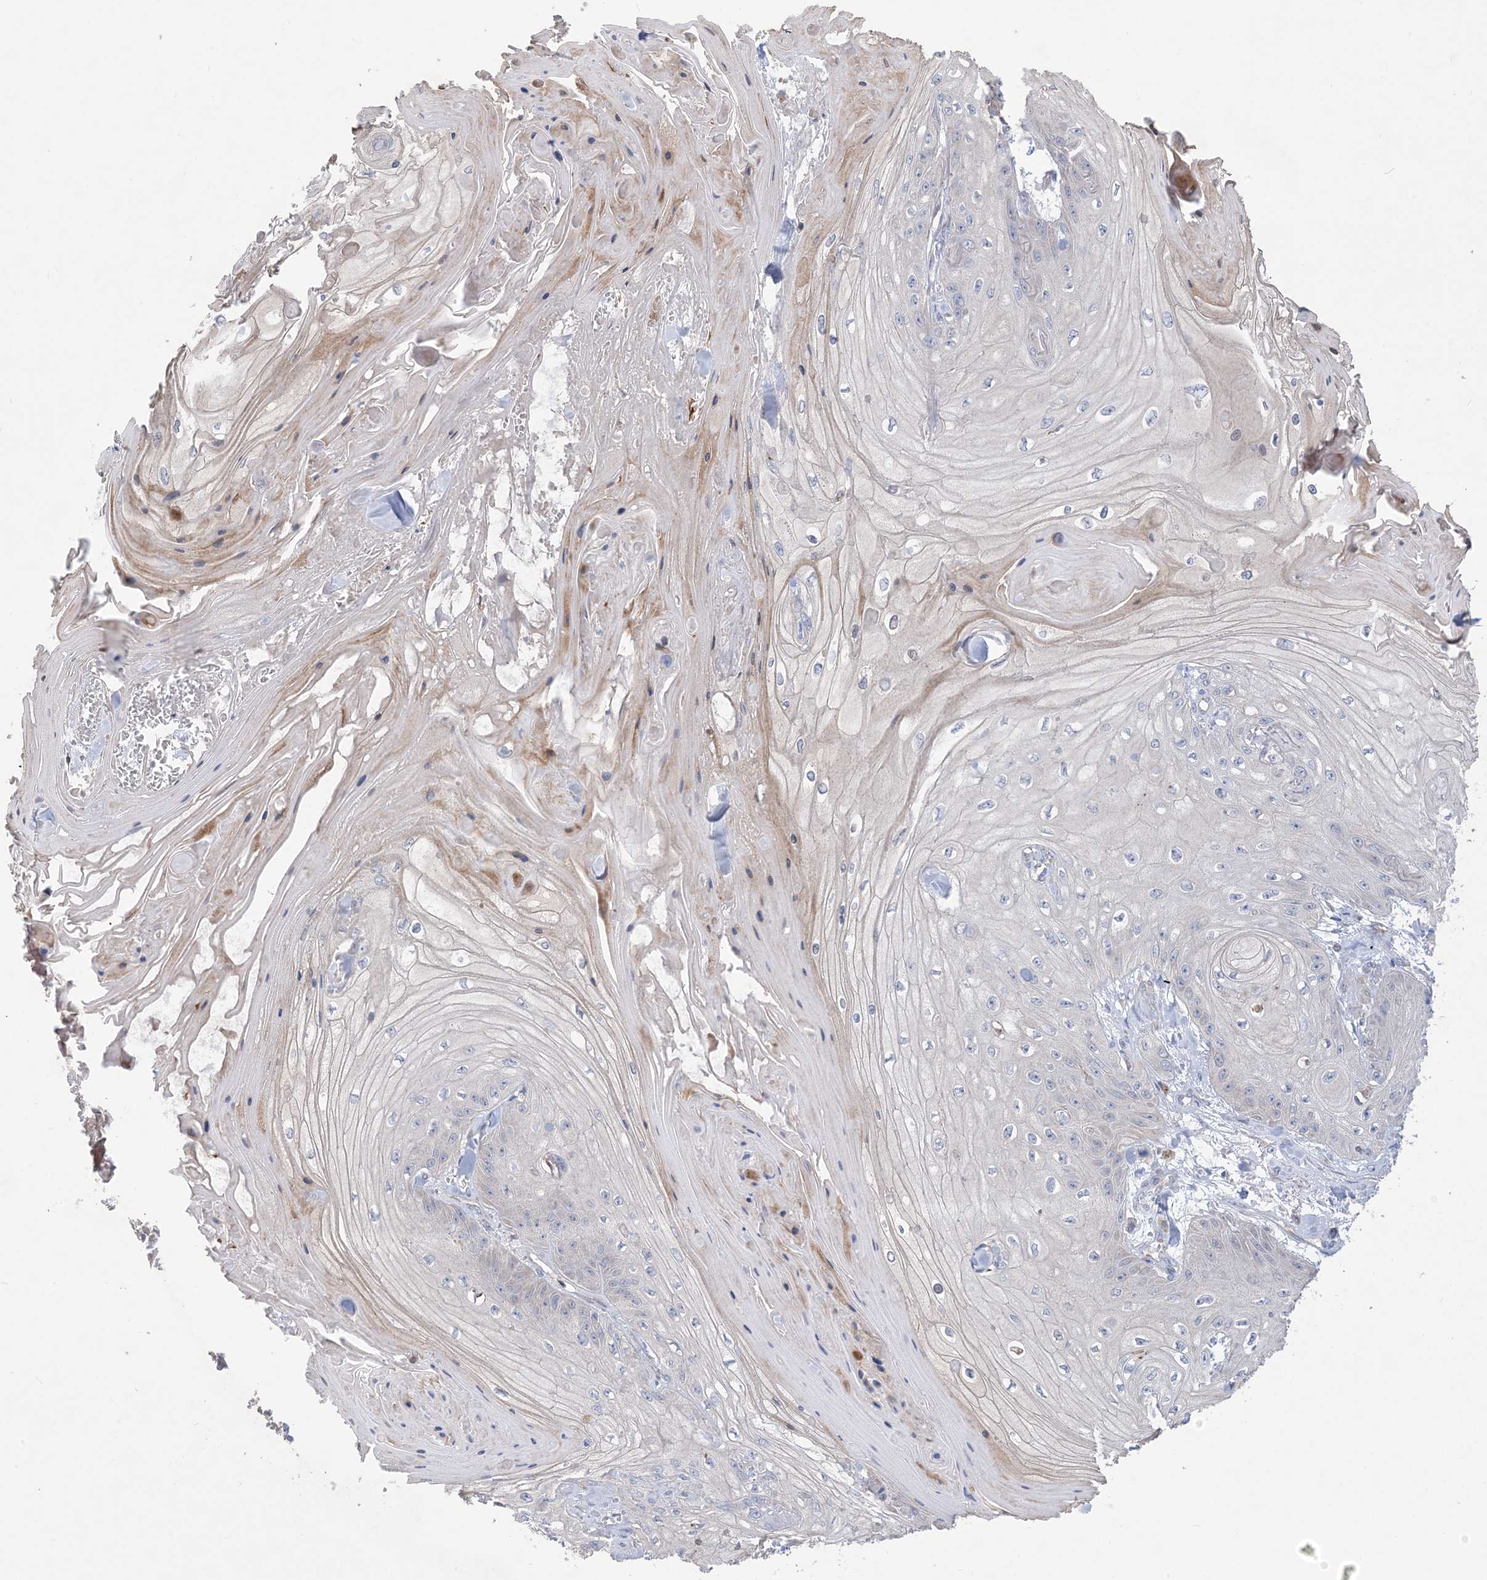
{"staining": {"intensity": "negative", "quantity": "none", "location": "none"}, "tissue": "skin cancer", "cell_type": "Tumor cells", "image_type": "cancer", "snomed": [{"axis": "morphology", "description": "Squamous cell carcinoma, NOS"}, {"axis": "topography", "description": "Skin"}], "caption": "Tumor cells are negative for brown protein staining in squamous cell carcinoma (skin).", "gene": "CLEC16A", "patient": {"sex": "male", "age": 74}}